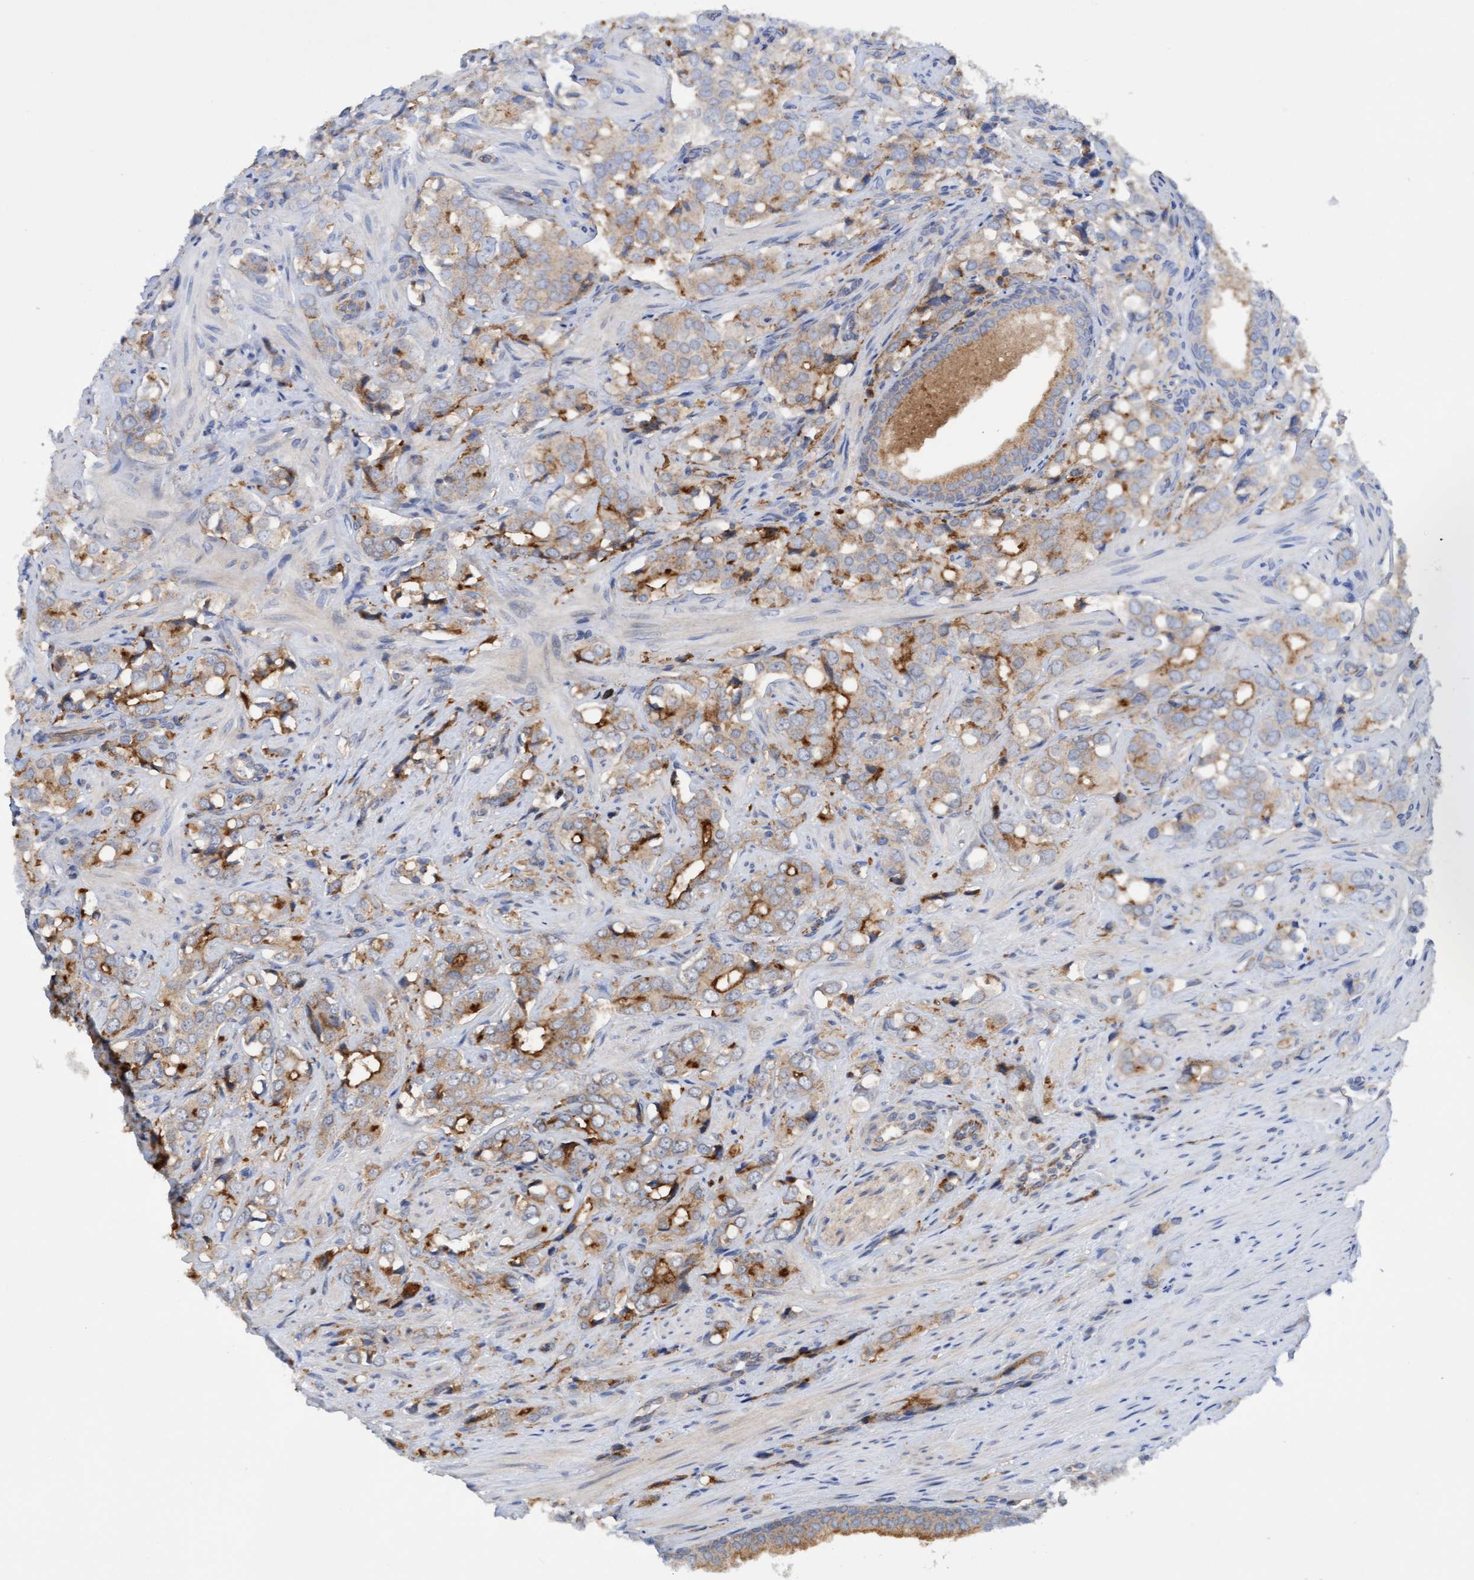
{"staining": {"intensity": "moderate", "quantity": ">75%", "location": "cytoplasmic/membranous"}, "tissue": "prostate cancer", "cell_type": "Tumor cells", "image_type": "cancer", "snomed": [{"axis": "morphology", "description": "Adenocarcinoma, High grade"}, {"axis": "topography", "description": "Prostate"}], "caption": "Immunohistochemical staining of high-grade adenocarcinoma (prostate) demonstrates moderate cytoplasmic/membranous protein staining in approximately >75% of tumor cells.", "gene": "ITFG1", "patient": {"sex": "male", "age": 52}}